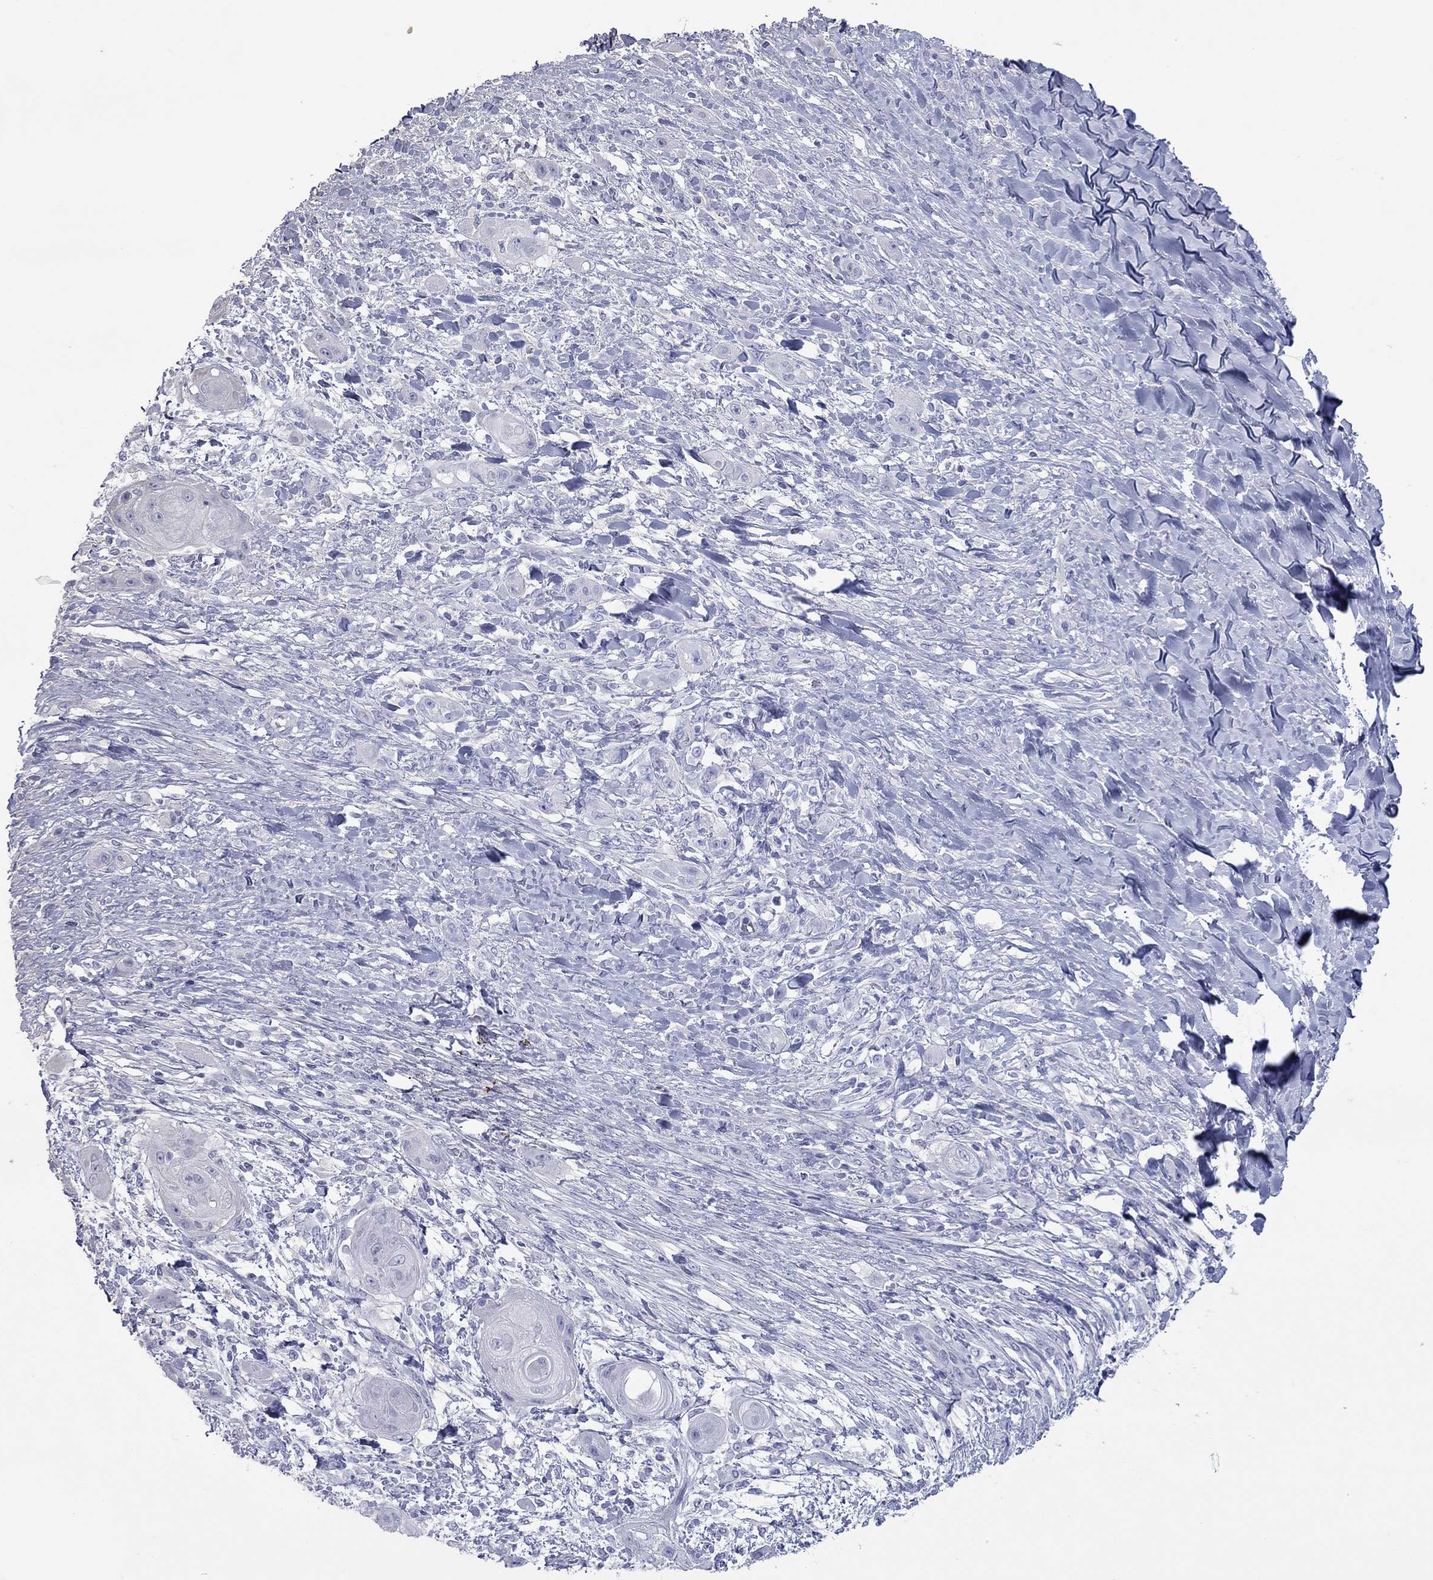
{"staining": {"intensity": "negative", "quantity": "none", "location": "none"}, "tissue": "skin cancer", "cell_type": "Tumor cells", "image_type": "cancer", "snomed": [{"axis": "morphology", "description": "Squamous cell carcinoma, NOS"}, {"axis": "topography", "description": "Skin"}], "caption": "Immunohistochemistry image of human skin cancer (squamous cell carcinoma) stained for a protein (brown), which displays no positivity in tumor cells.", "gene": "ACTL7B", "patient": {"sex": "male", "age": 62}}